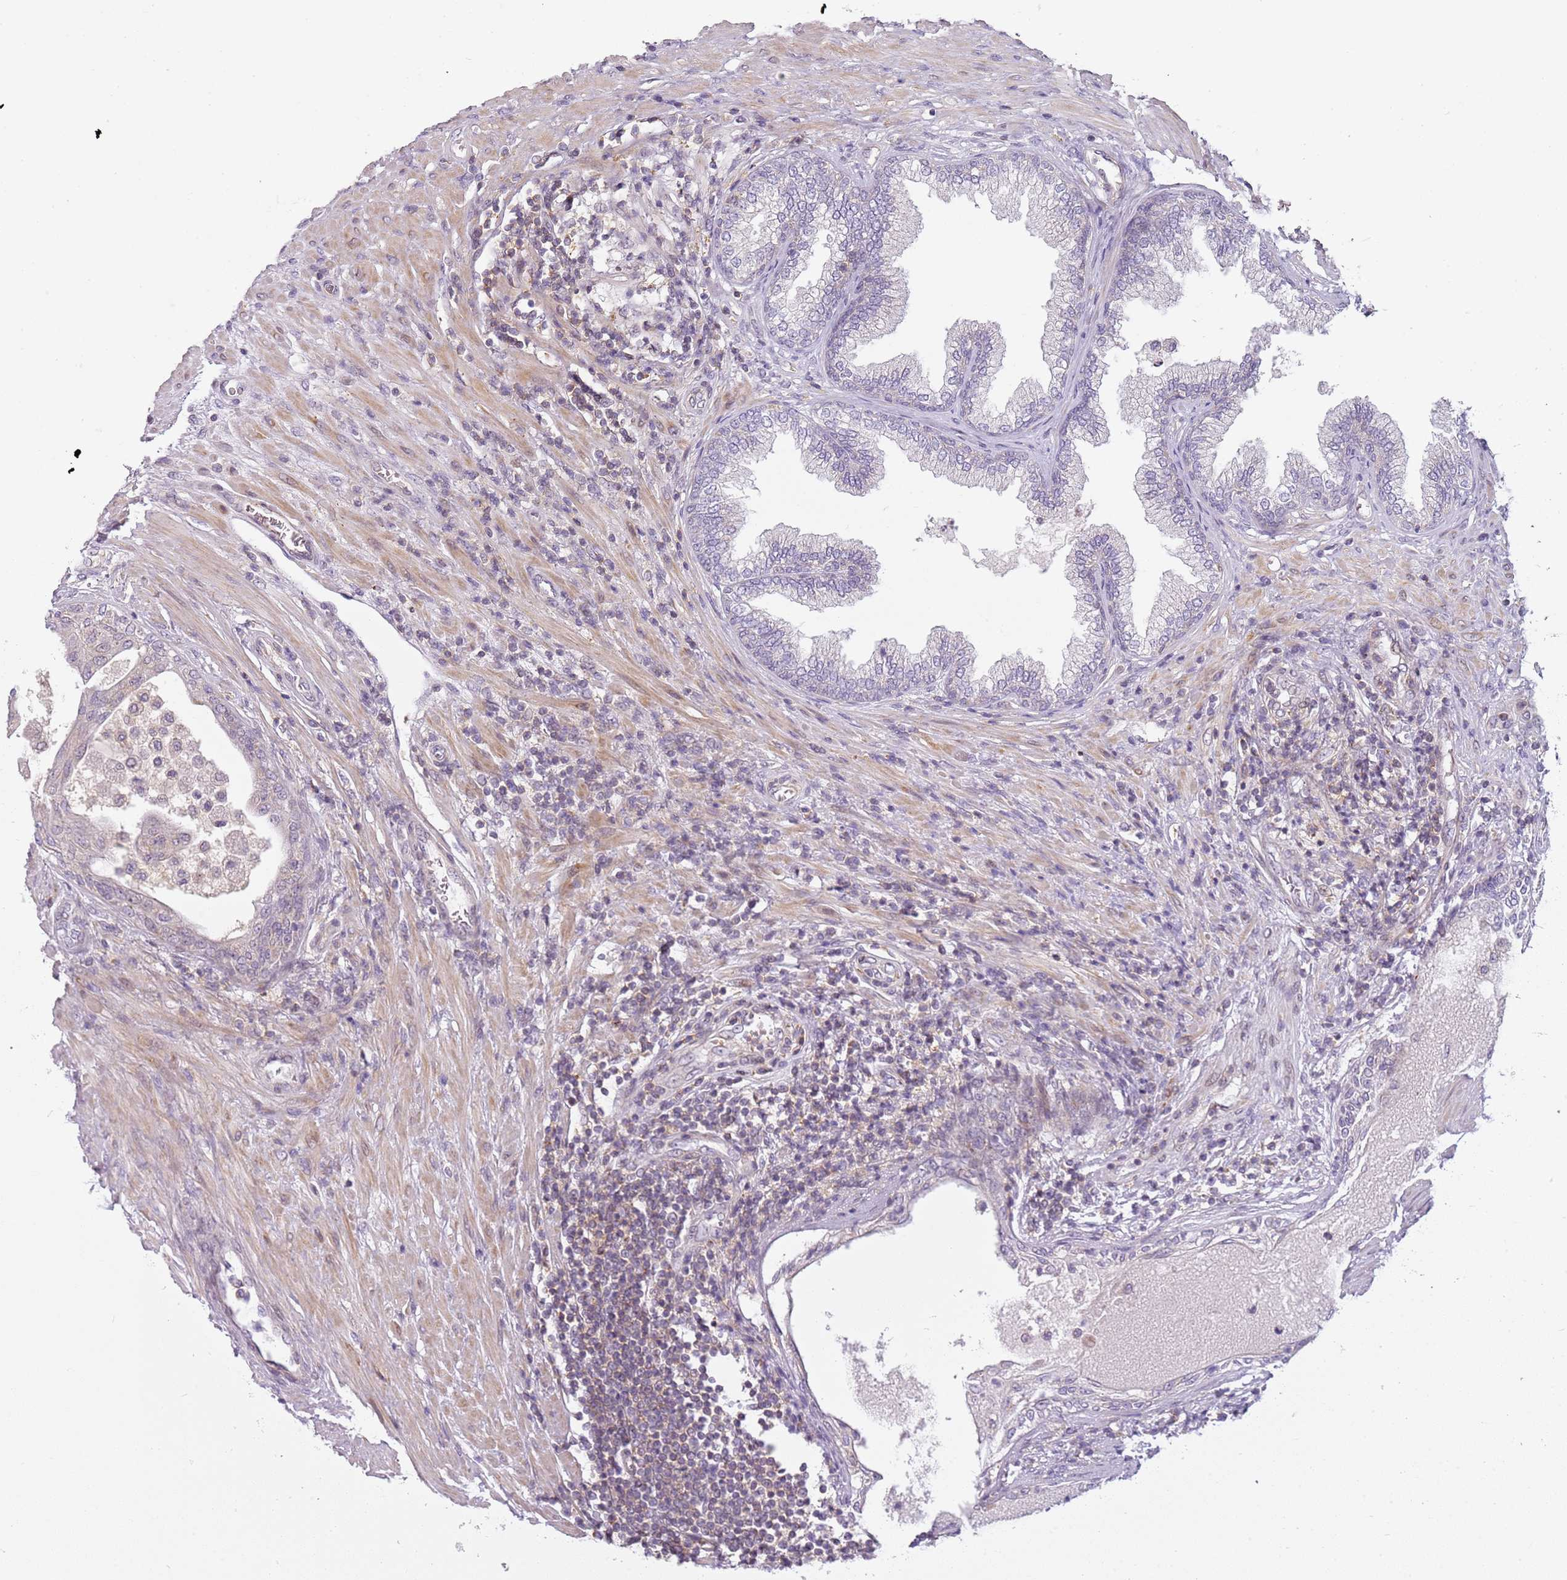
{"staining": {"intensity": "negative", "quantity": "none", "location": "none"}, "tissue": "prostate", "cell_type": "Glandular cells", "image_type": "normal", "snomed": [{"axis": "morphology", "description": "Normal tissue, NOS"}, {"axis": "topography", "description": "Prostate"}], "caption": "Immunohistochemistry photomicrograph of normal prostate: human prostate stained with DAB (3,3'-diaminobenzidine) displays no significant protein positivity in glandular cells.", "gene": "DEFB116", "patient": {"sex": "male", "age": 76}}